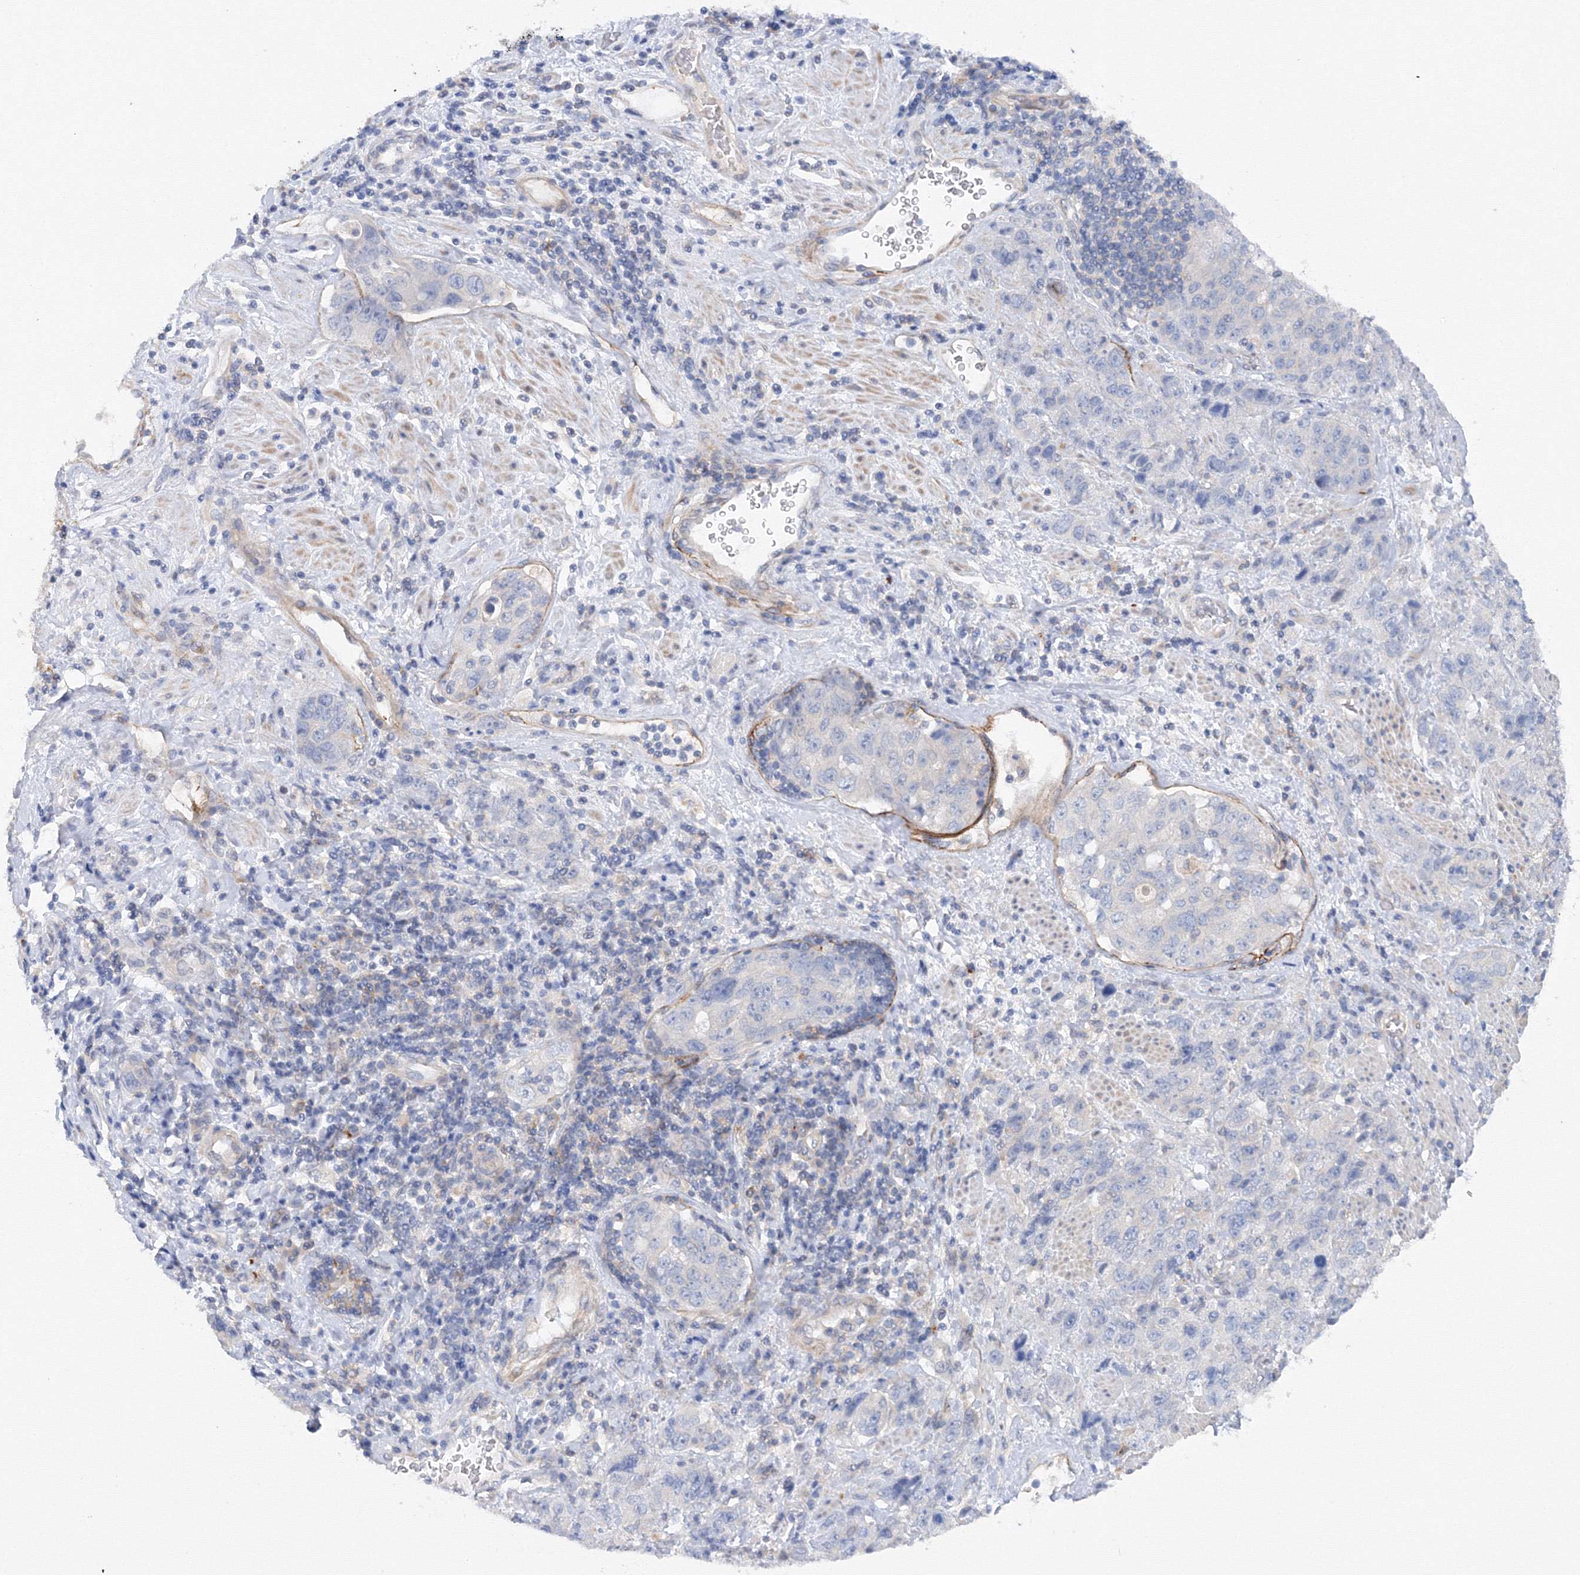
{"staining": {"intensity": "negative", "quantity": "none", "location": "none"}, "tissue": "stomach cancer", "cell_type": "Tumor cells", "image_type": "cancer", "snomed": [{"axis": "morphology", "description": "Adenocarcinoma, NOS"}, {"axis": "topography", "description": "Stomach"}], "caption": "A photomicrograph of stomach cancer (adenocarcinoma) stained for a protein exhibits no brown staining in tumor cells.", "gene": "DIS3L2", "patient": {"sex": "male", "age": 48}}